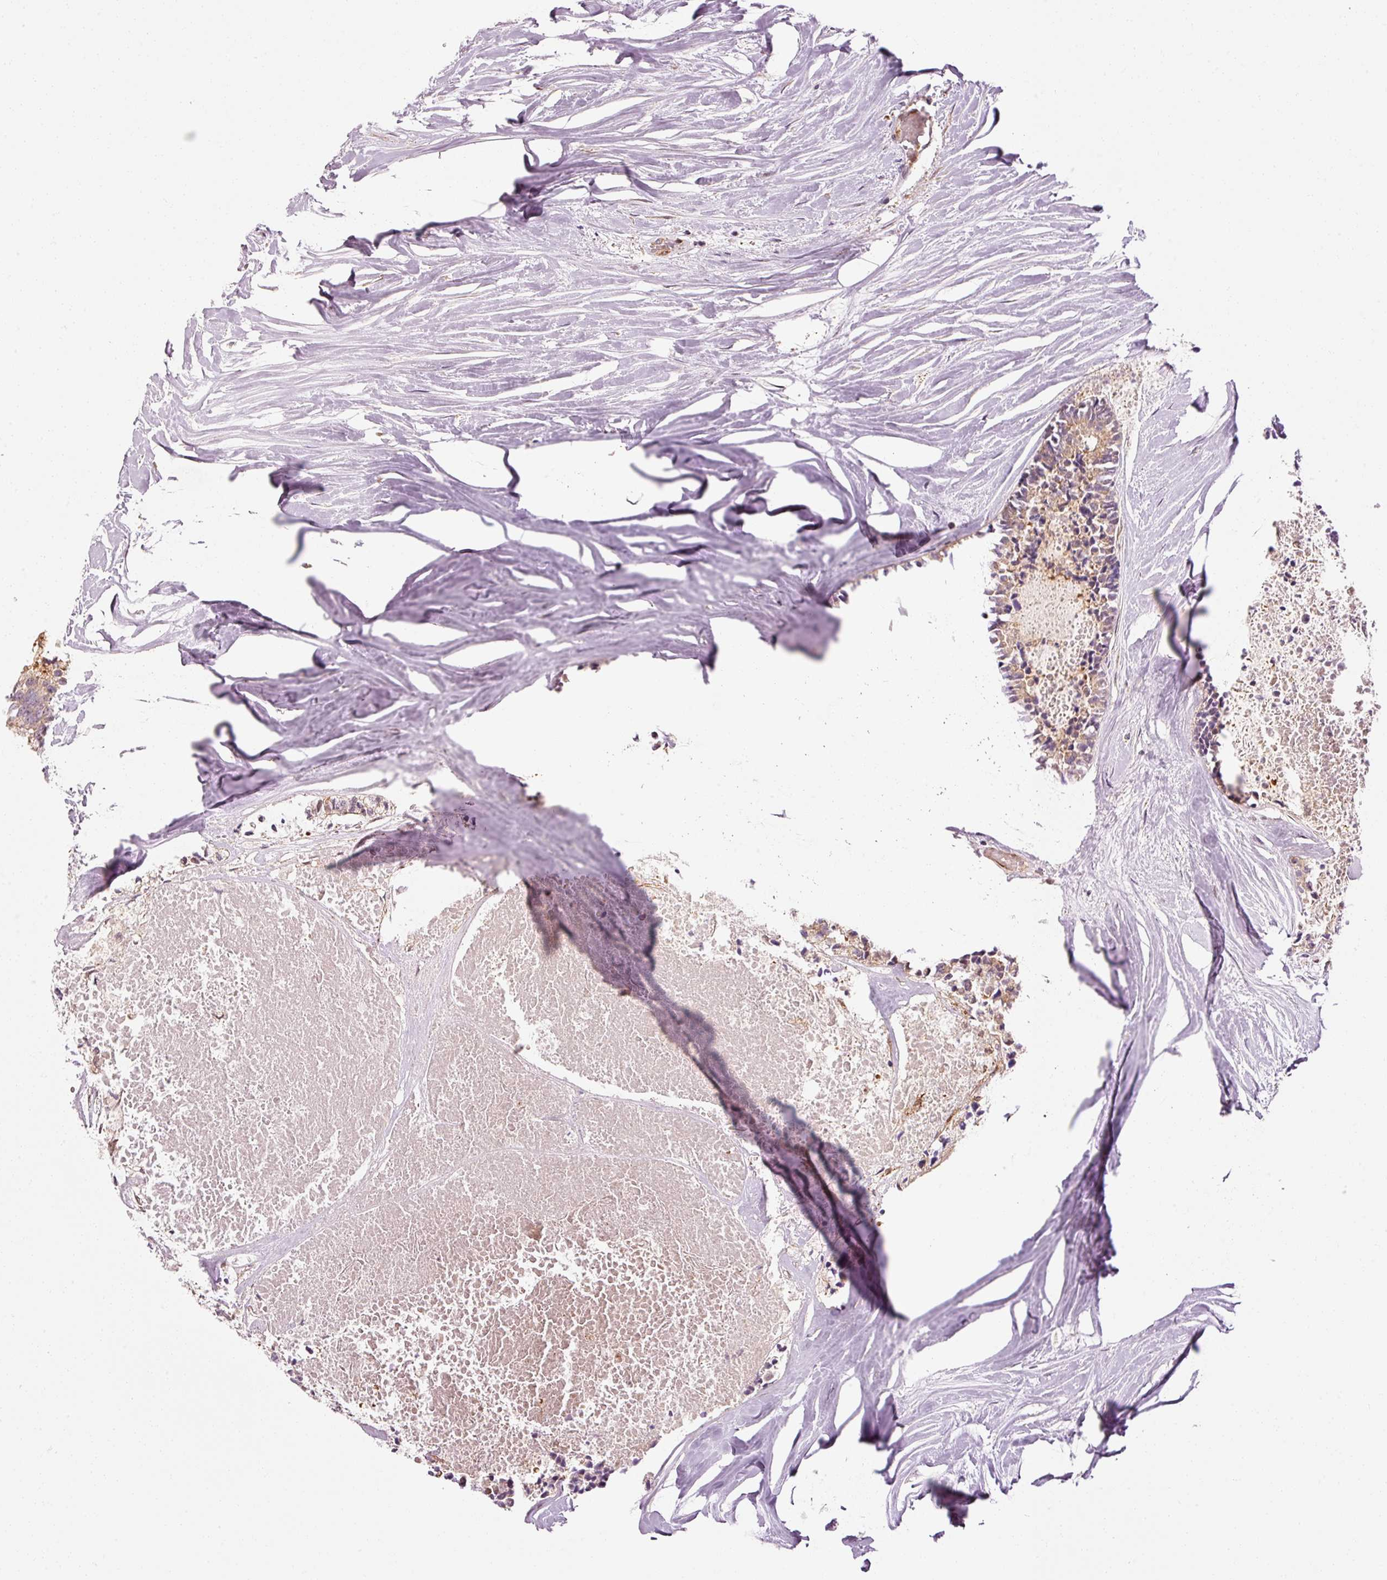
{"staining": {"intensity": "weak", "quantity": "<25%", "location": "cytoplasmic/membranous"}, "tissue": "colorectal cancer", "cell_type": "Tumor cells", "image_type": "cancer", "snomed": [{"axis": "morphology", "description": "Adenocarcinoma, NOS"}, {"axis": "topography", "description": "Colon"}, {"axis": "topography", "description": "Rectum"}], "caption": "This is a image of IHC staining of colorectal cancer, which shows no positivity in tumor cells.", "gene": "PPP1R14B", "patient": {"sex": "male", "age": 57}}